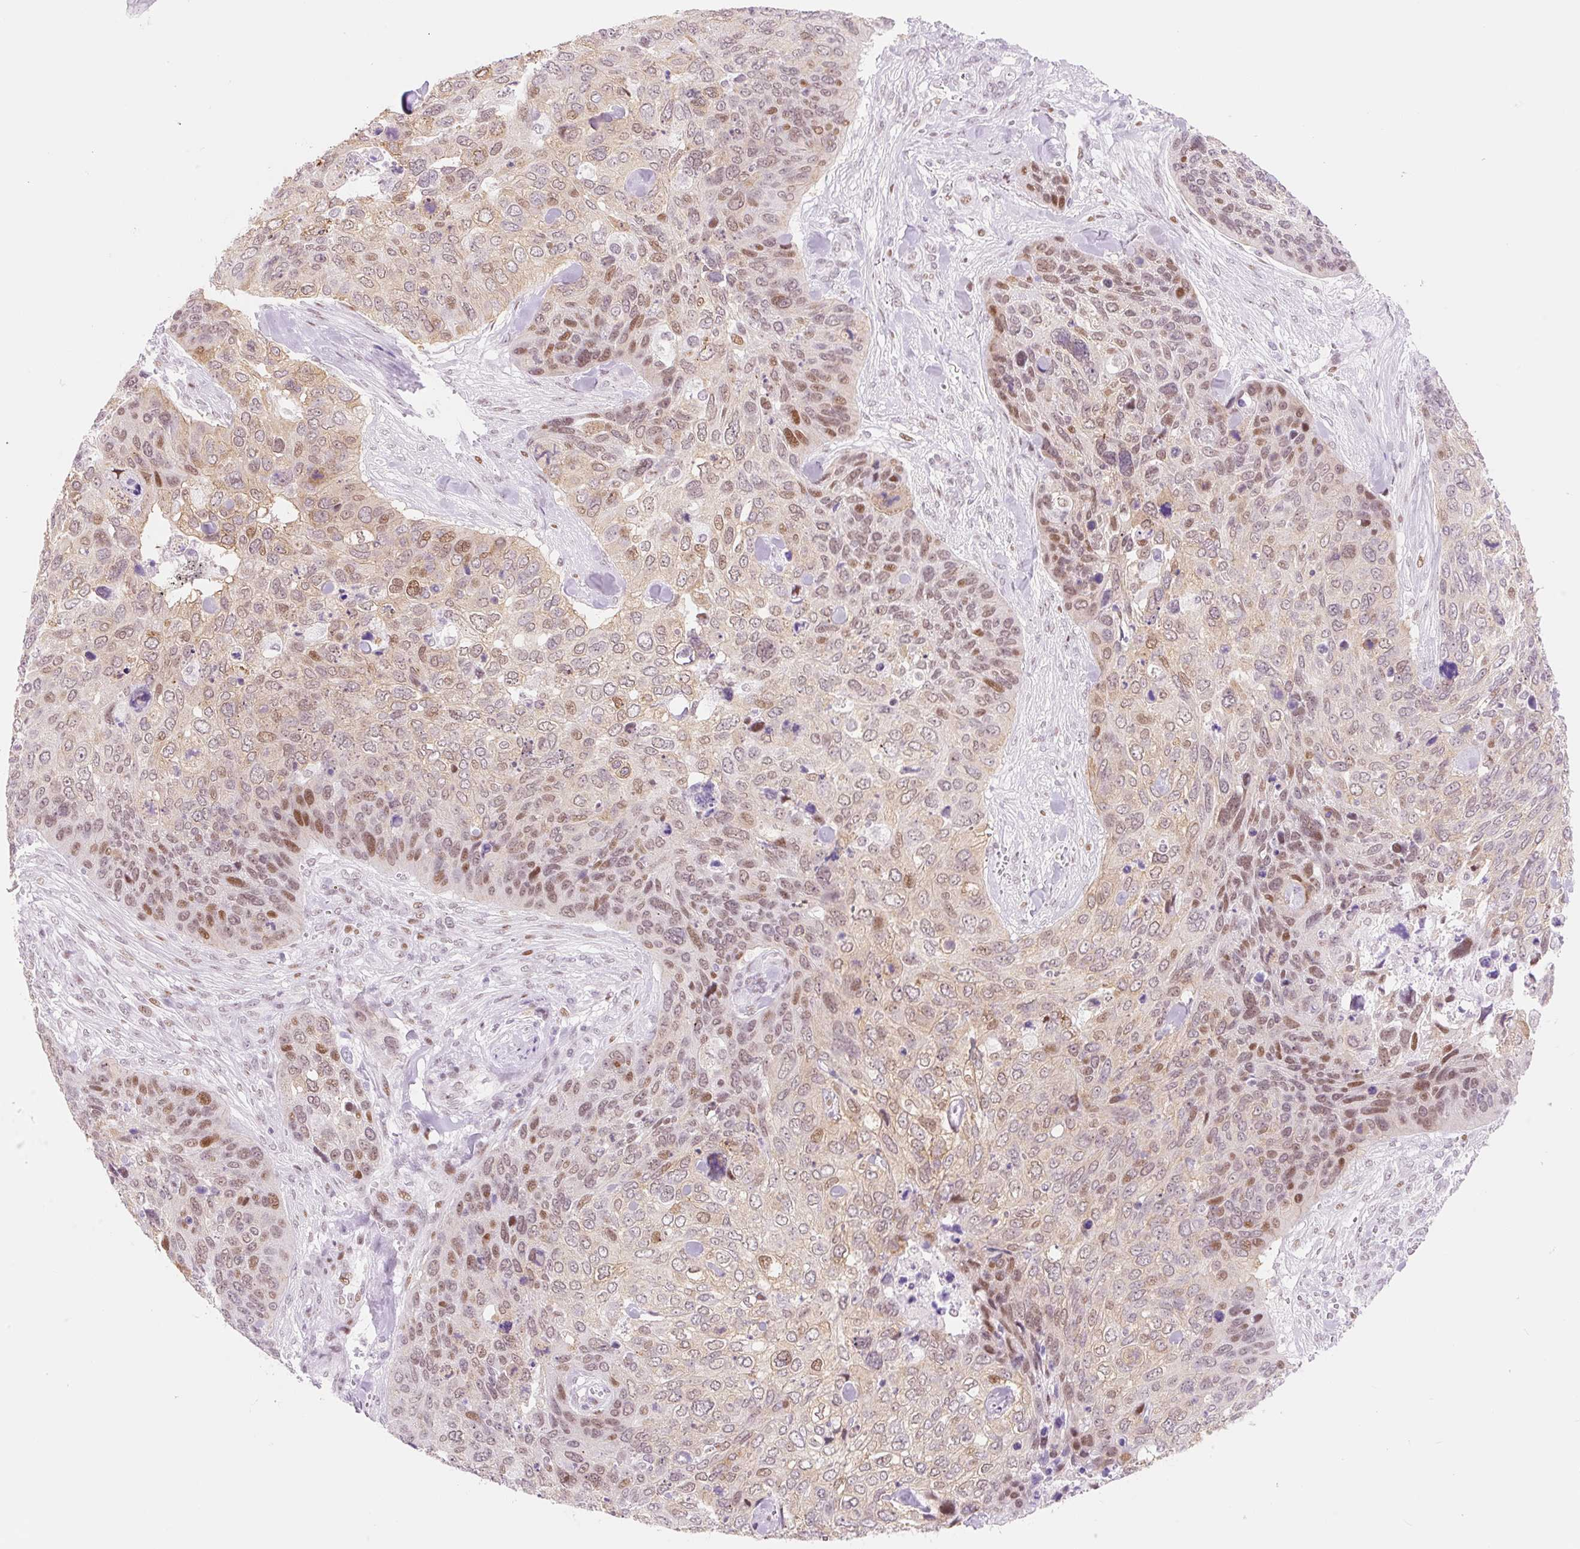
{"staining": {"intensity": "moderate", "quantity": "25%-75%", "location": "nuclear"}, "tissue": "skin cancer", "cell_type": "Tumor cells", "image_type": "cancer", "snomed": [{"axis": "morphology", "description": "Basal cell carcinoma"}, {"axis": "topography", "description": "Skin"}], "caption": "Immunohistochemical staining of basal cell carcinoma (skin) displays moderate nuclear protein expression in approximately 25%-75% of tumor cells.", "gene": "H2BW1", "patient": {"sex": "female", "age": 74}}